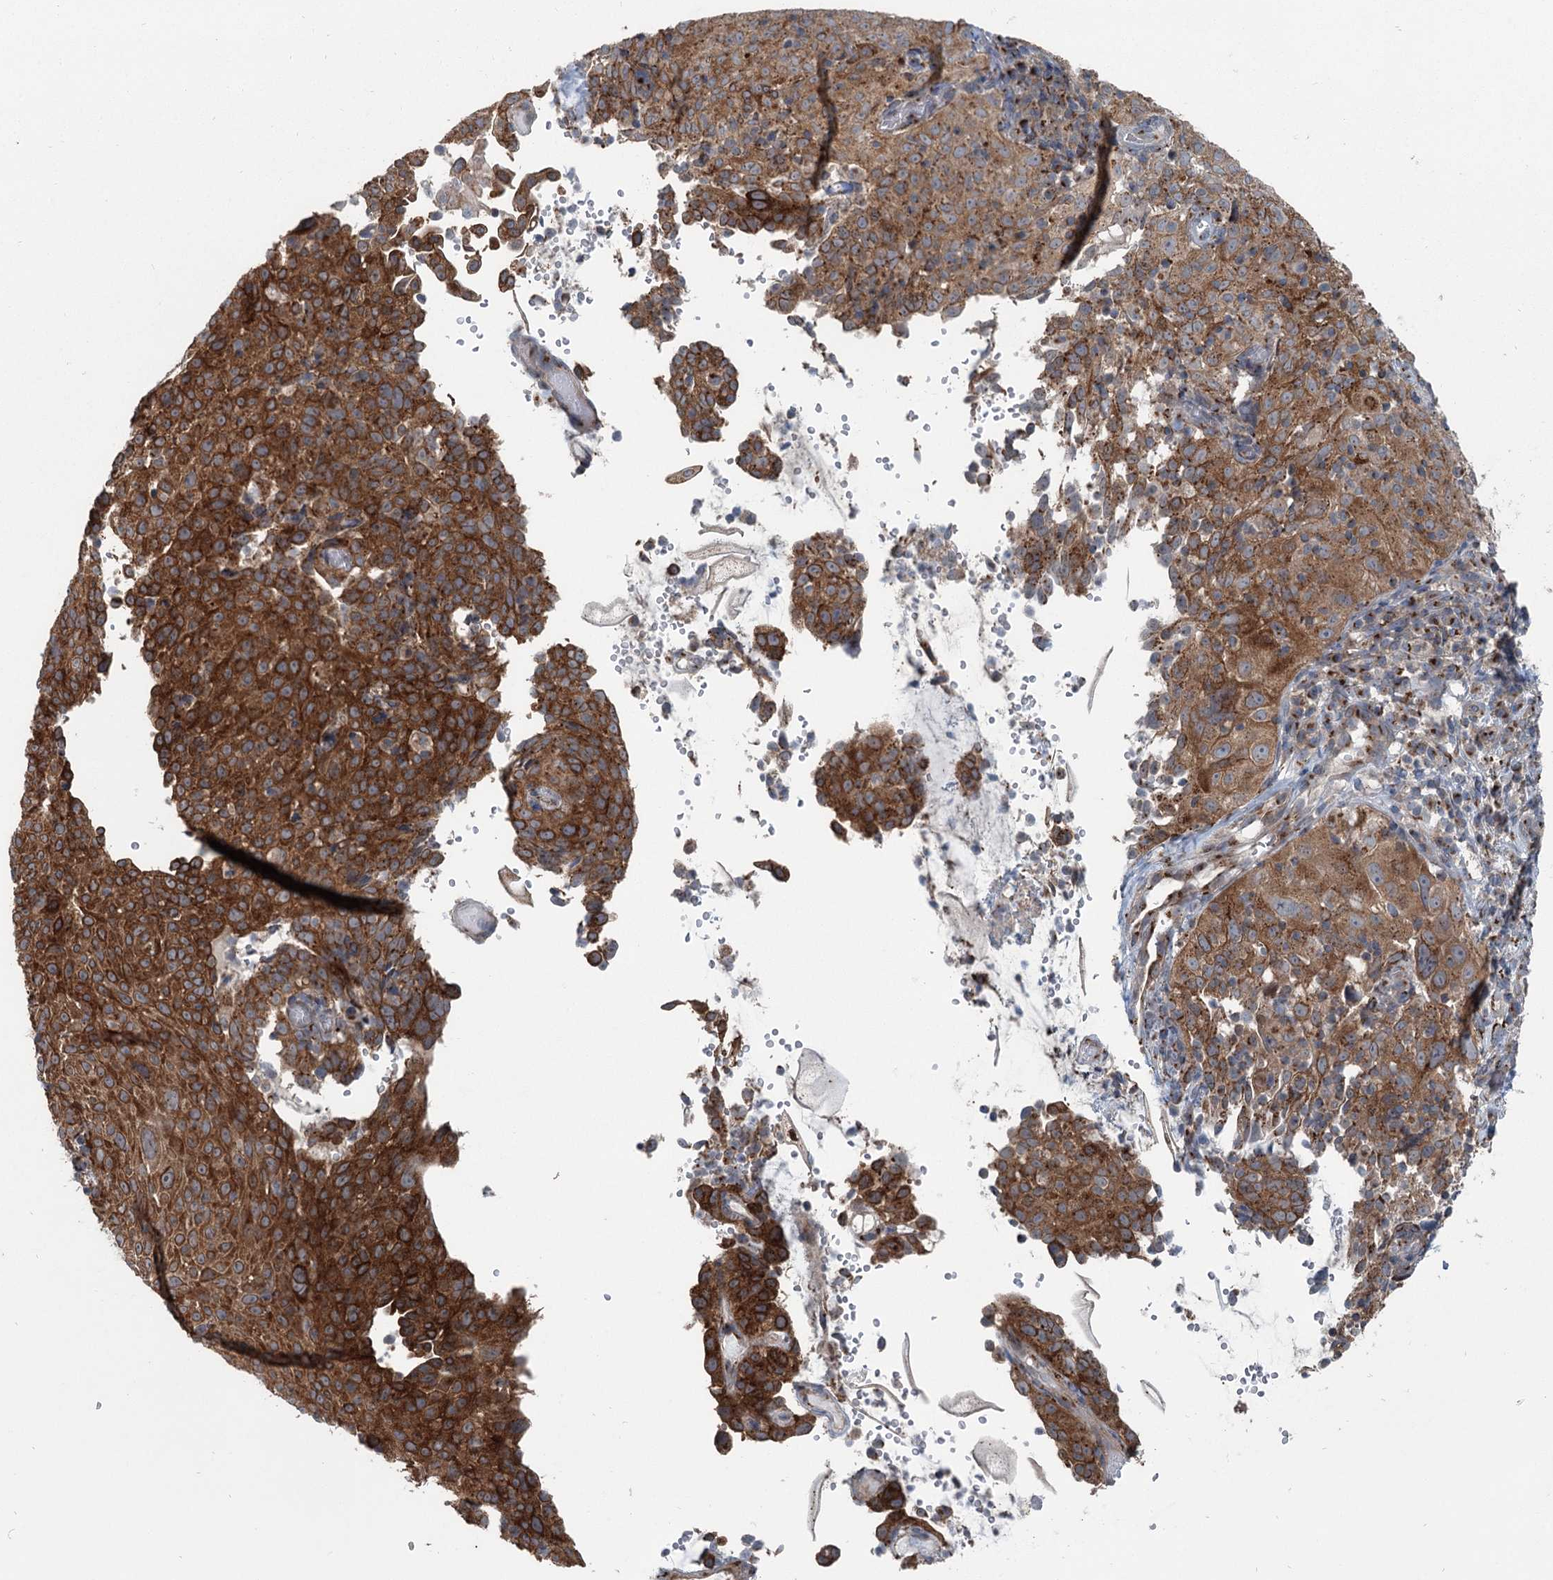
{"staining": {"intensity": "strong", "quantity": "25%-75%", "location": "cytoplasmic/membranous"}, "tissue": "cervical cancer", "cell_type": "Tumor cells", "image_type": "cancer", "snomed": [{"axis": "morphology", "description": "Squamous cell carcinoma, NOS"}, {"axis": "topography", "description": "Cervix"}], "caption": "DAB immunohistochemical staining of cervical cancer shows strong cytoplasmic/membranous protein staining in about 25%-75% of tumor cells.", "gene": "ITIH5", "patient": {"sex": "female", "age": 31}}